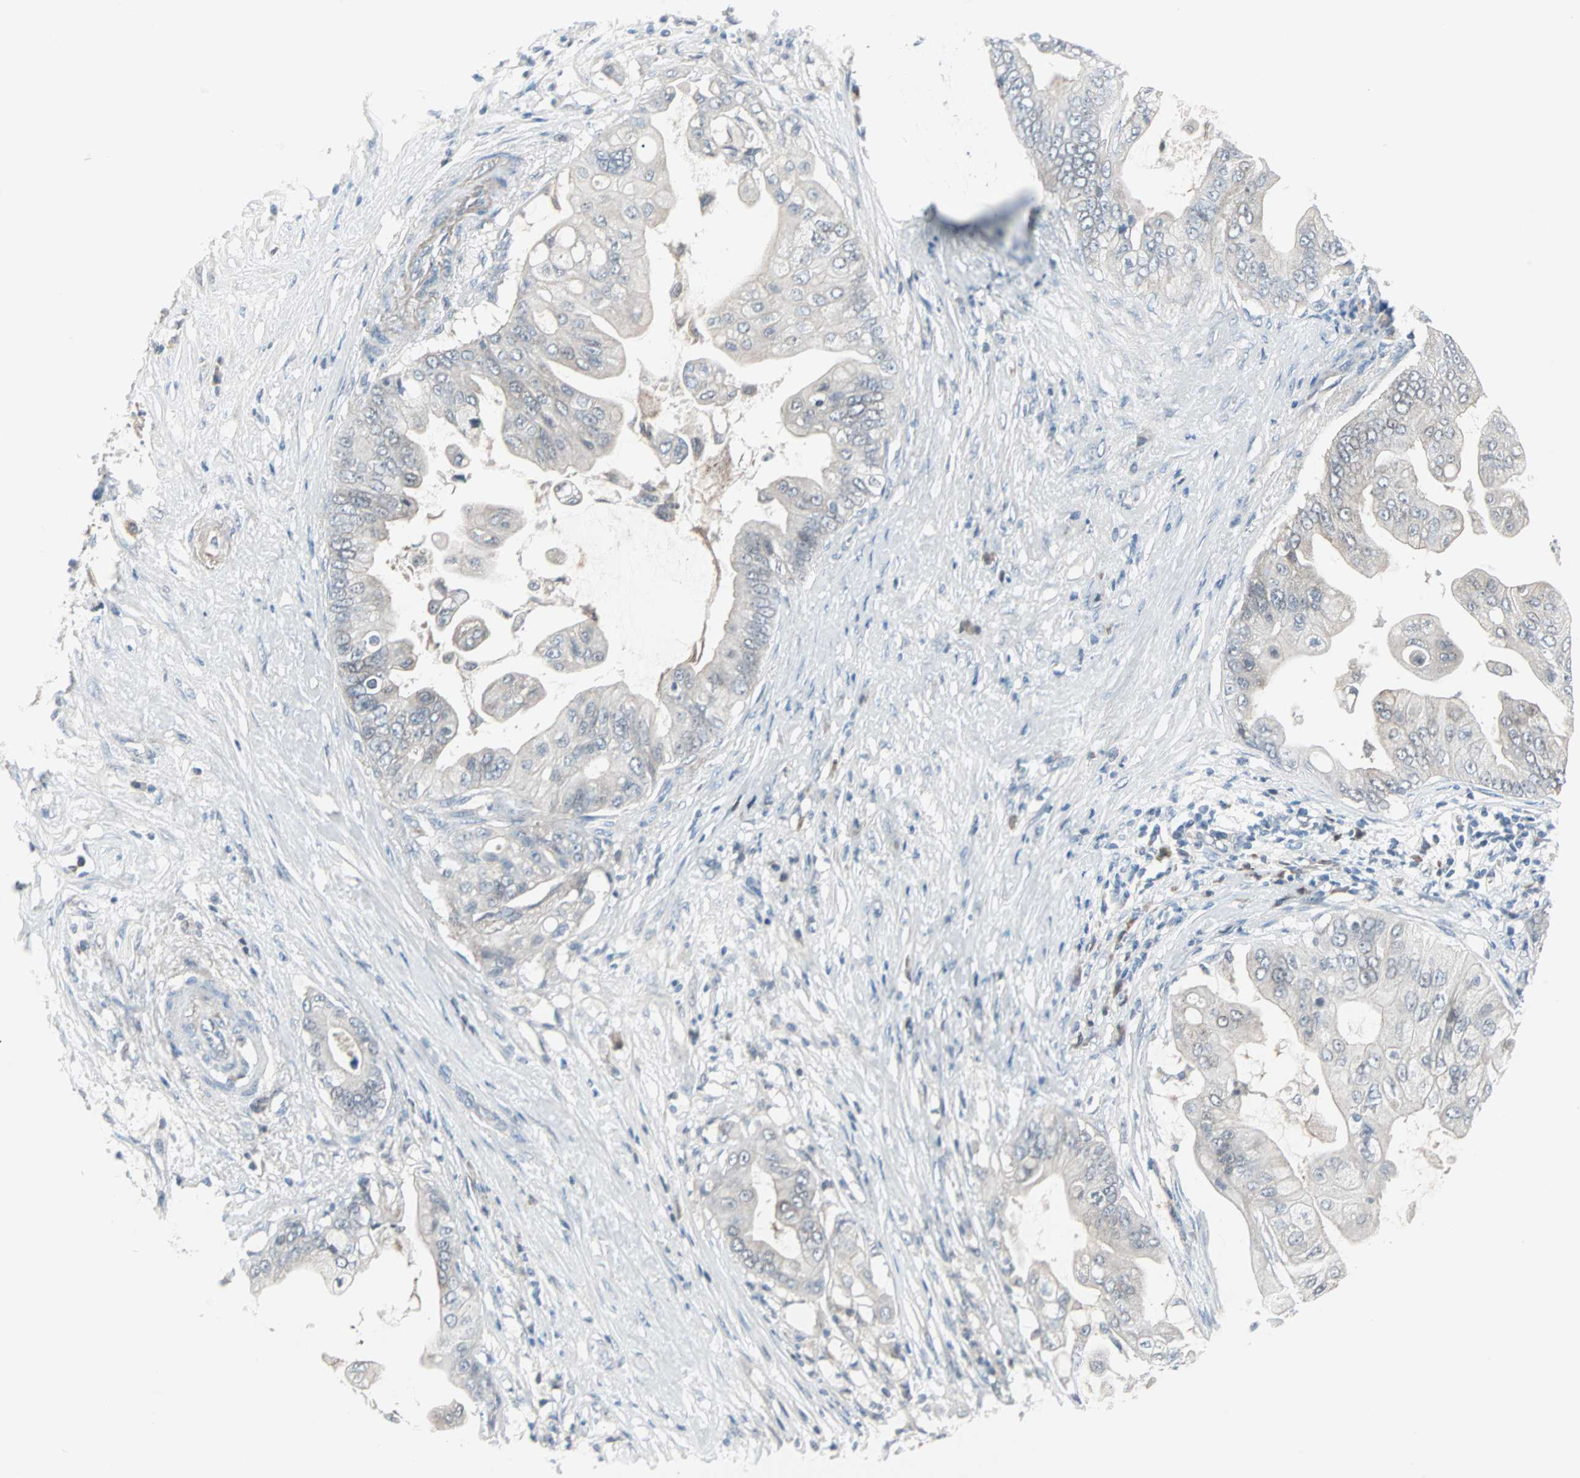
{"staining": {"intensity": "weak", "quantity": "<25%", "location": "cytoplasmic/membranous"}, "tissue": "pancreatic cancer", "cell_type": "Tumor cells", "image_type": "cancer", "snomed": [{"axis": "morphology", "description": "Adenocarcinoma, NOS"}, {"axis": "topography", "description": "Pancreas"}], "caption": "Tumor cells are negative for protein expression in human adenocarcinoma (pancreatic).", "gene": "CASP3", "patient": {"sex": "female", "age": 75}}